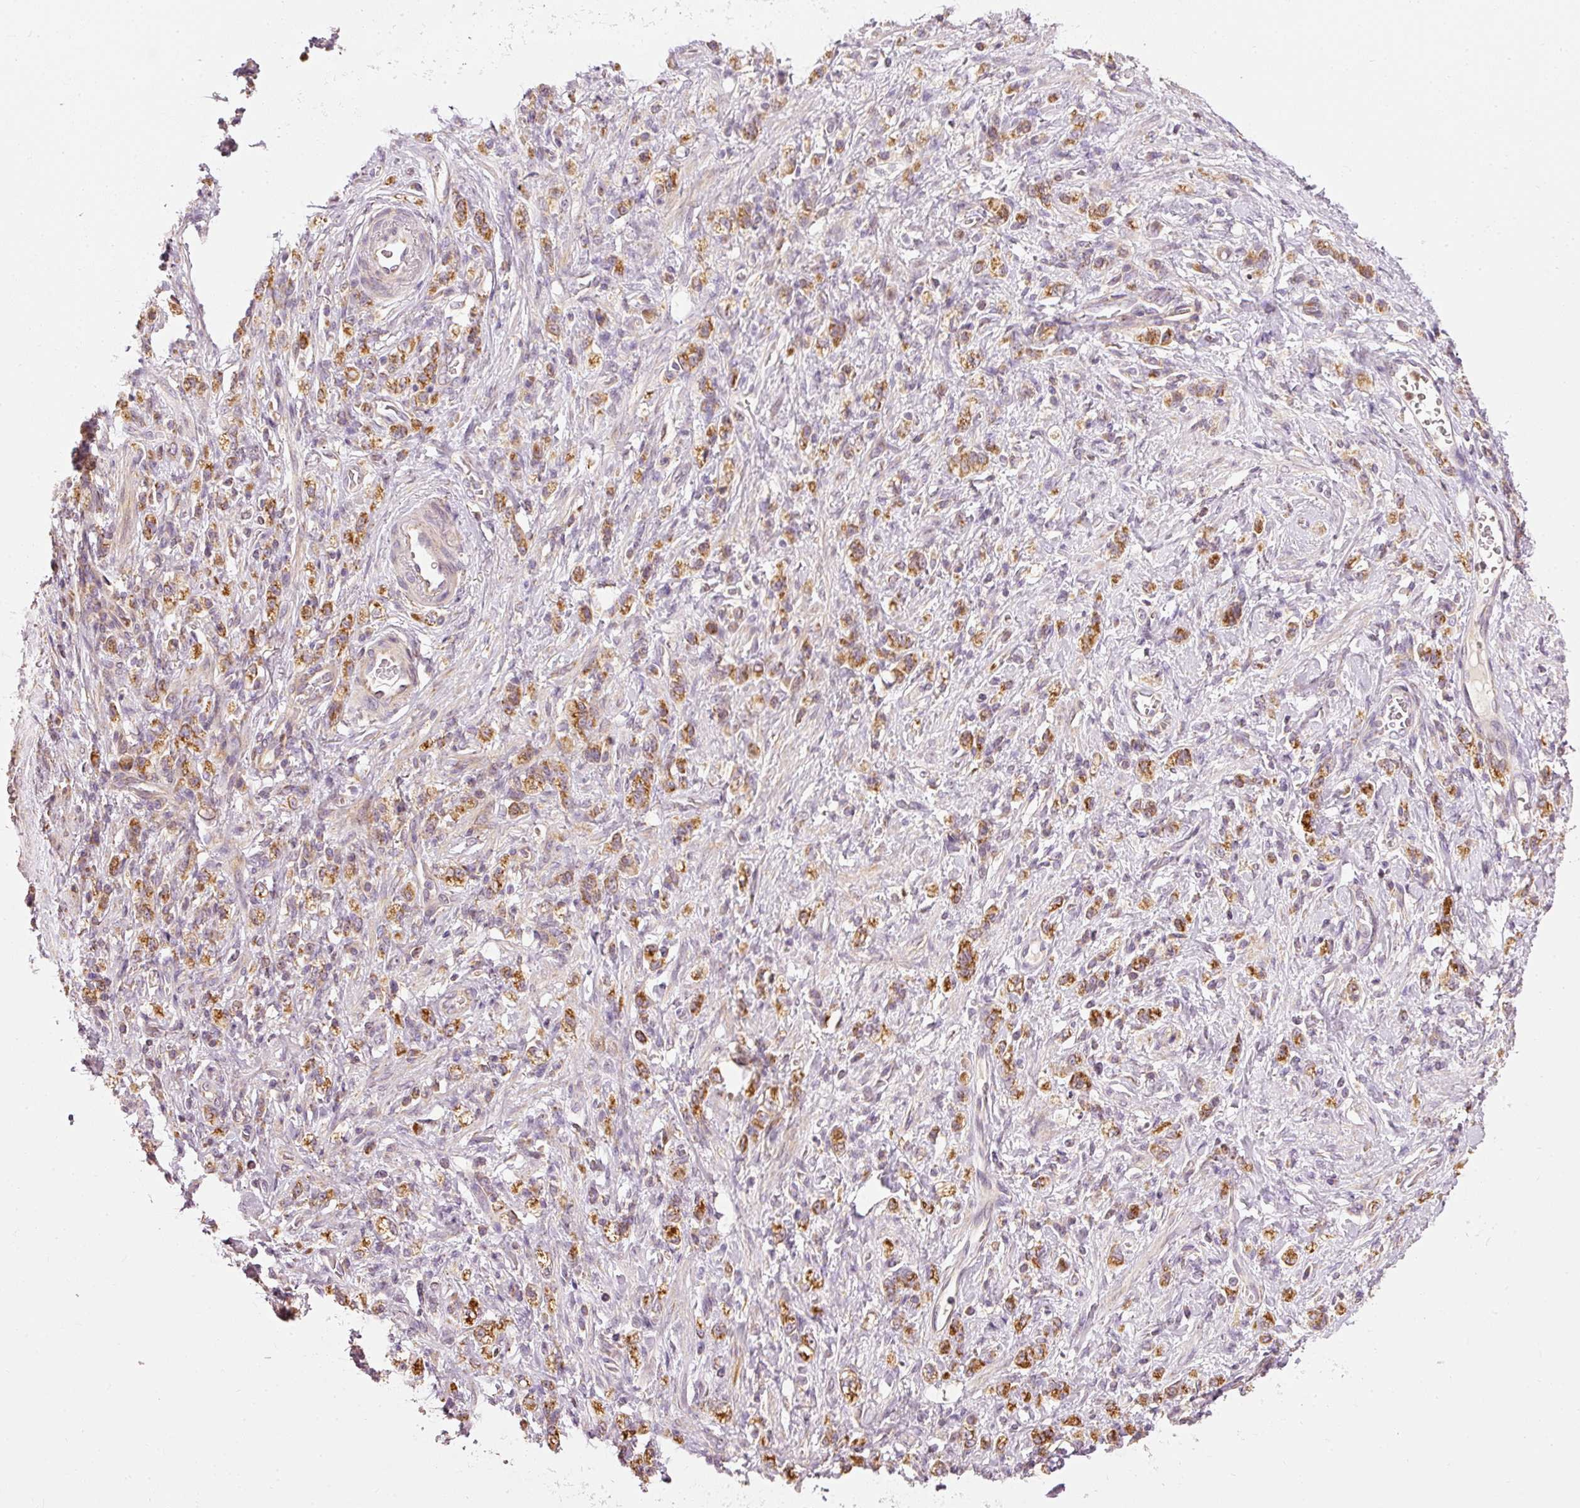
{"staining": {"intensity": "moderate", "quantity": ">75%", "location": "cytoplasmic/membranous"}, "tissue": "stomach cancer", "cell_type": "Tumor cells", "image_type": "cancer", "snomed": [{"axis": "morphology", "description": "Adenocarcinoma, NOS"}, {"axis": "topography", "description": "Stomach"}], "caption": "Immunohistochemistry (IHC) (DAB (3,3'-diaminobenzidine)) staining of stomach adenocarcinoma displays moderate cytoplasmic/membranous protein expression in approximately >75% of tumor cells. The protein is stained brown, and the nuclei are stained in blue (DAB IHC with brightfield microscopy, high magnification).", "gene": "MTHFD1L", "patient": {"sex": "male", "age": 77}}